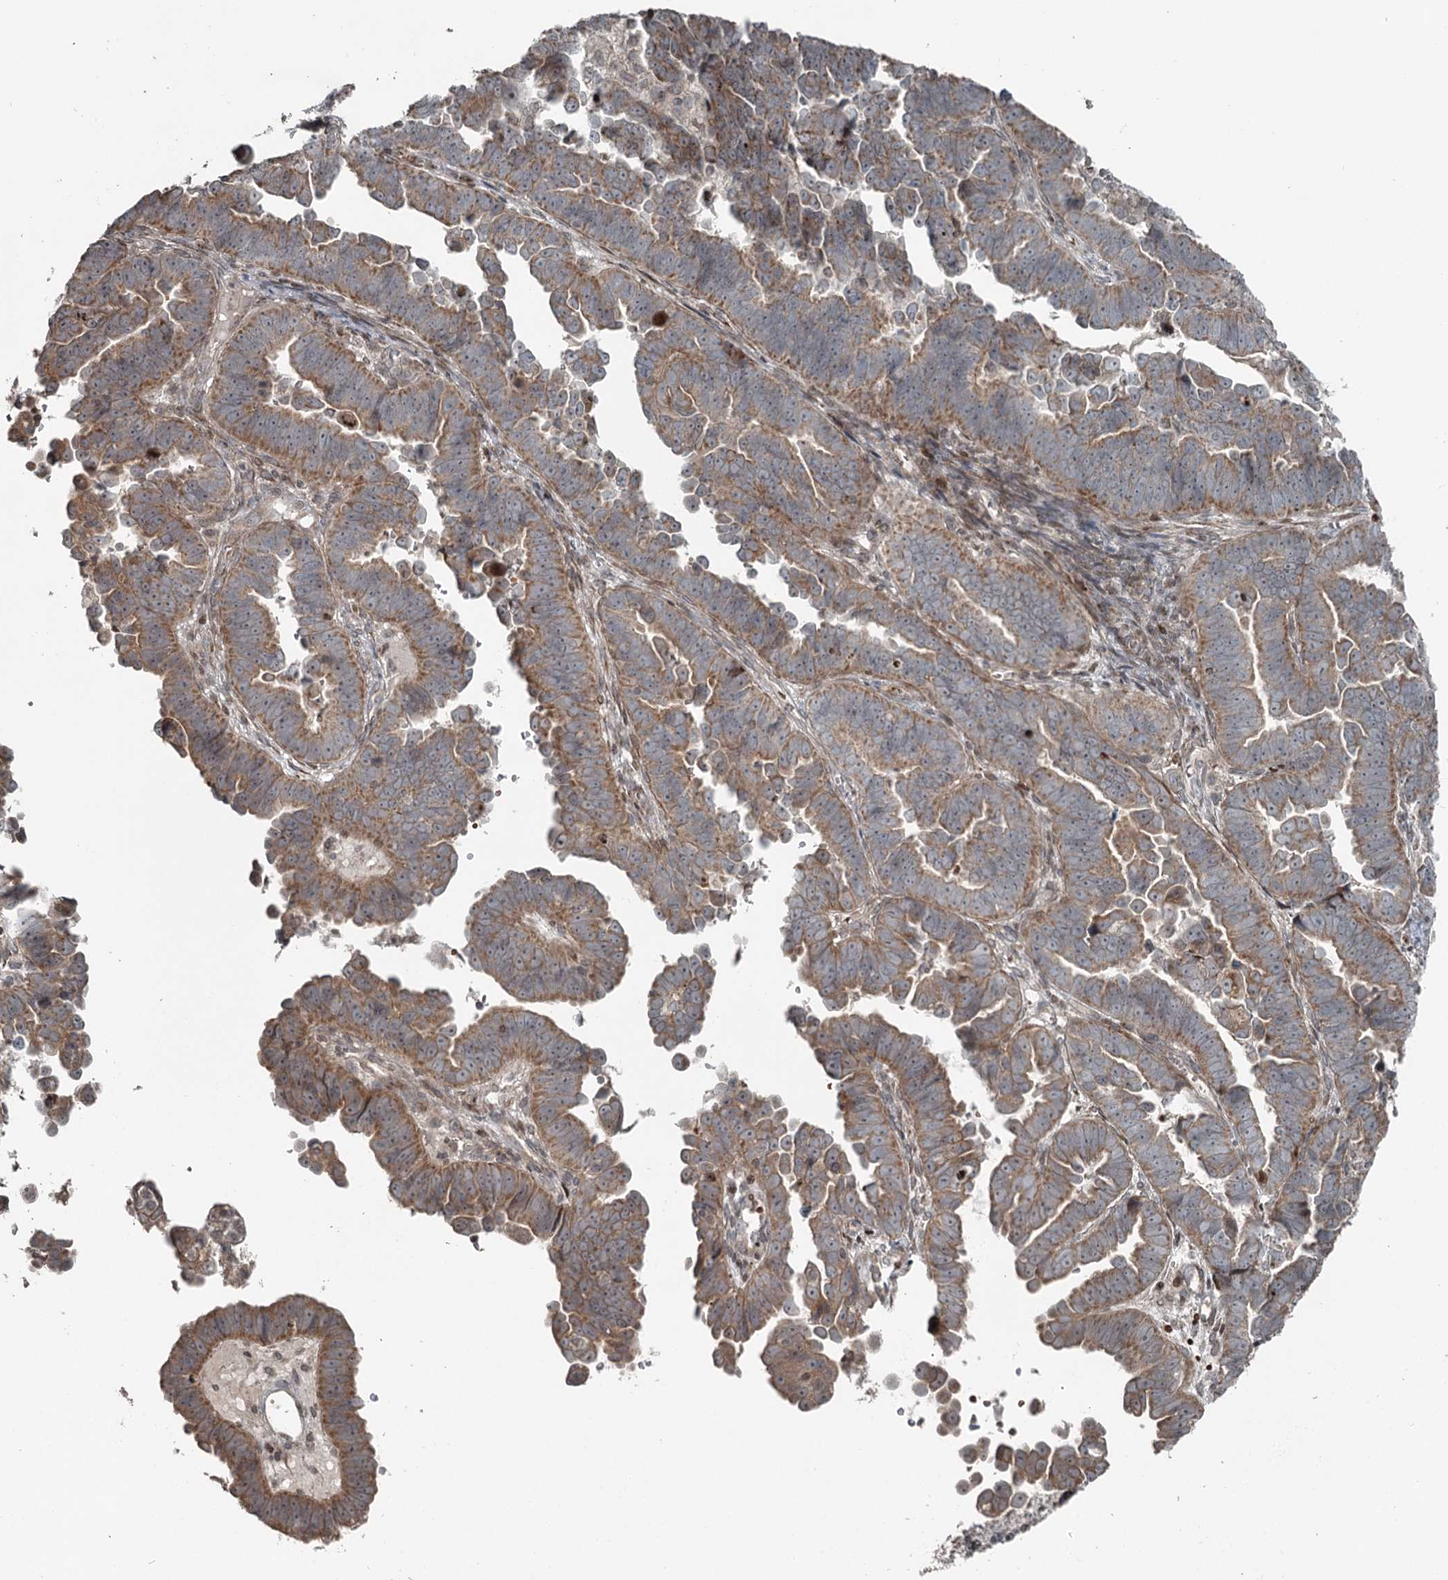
{"staining": {"intensity": "moderate", "quantity": ">75%", "location": "cytoplasmic/membranous"}, "tissue": "endometrial cancer", "cell_type": "Tumor cells", "image_type": "cancer", "snomed": [{"axis": "morphology", "description": "Adenocarcinoma, NOS"}, {"axis": "topography", "description": "Endometrium"}], "caption": "A histopathology image showing moderate cytoplasmic/membranous expression in approximately >75% of tumor cells in endometrial adenocarcinoma, as visualized by brown immunohistochemical staining.", "gene": "RASSF8", "patient": {"sex": "female", "age": 75}}